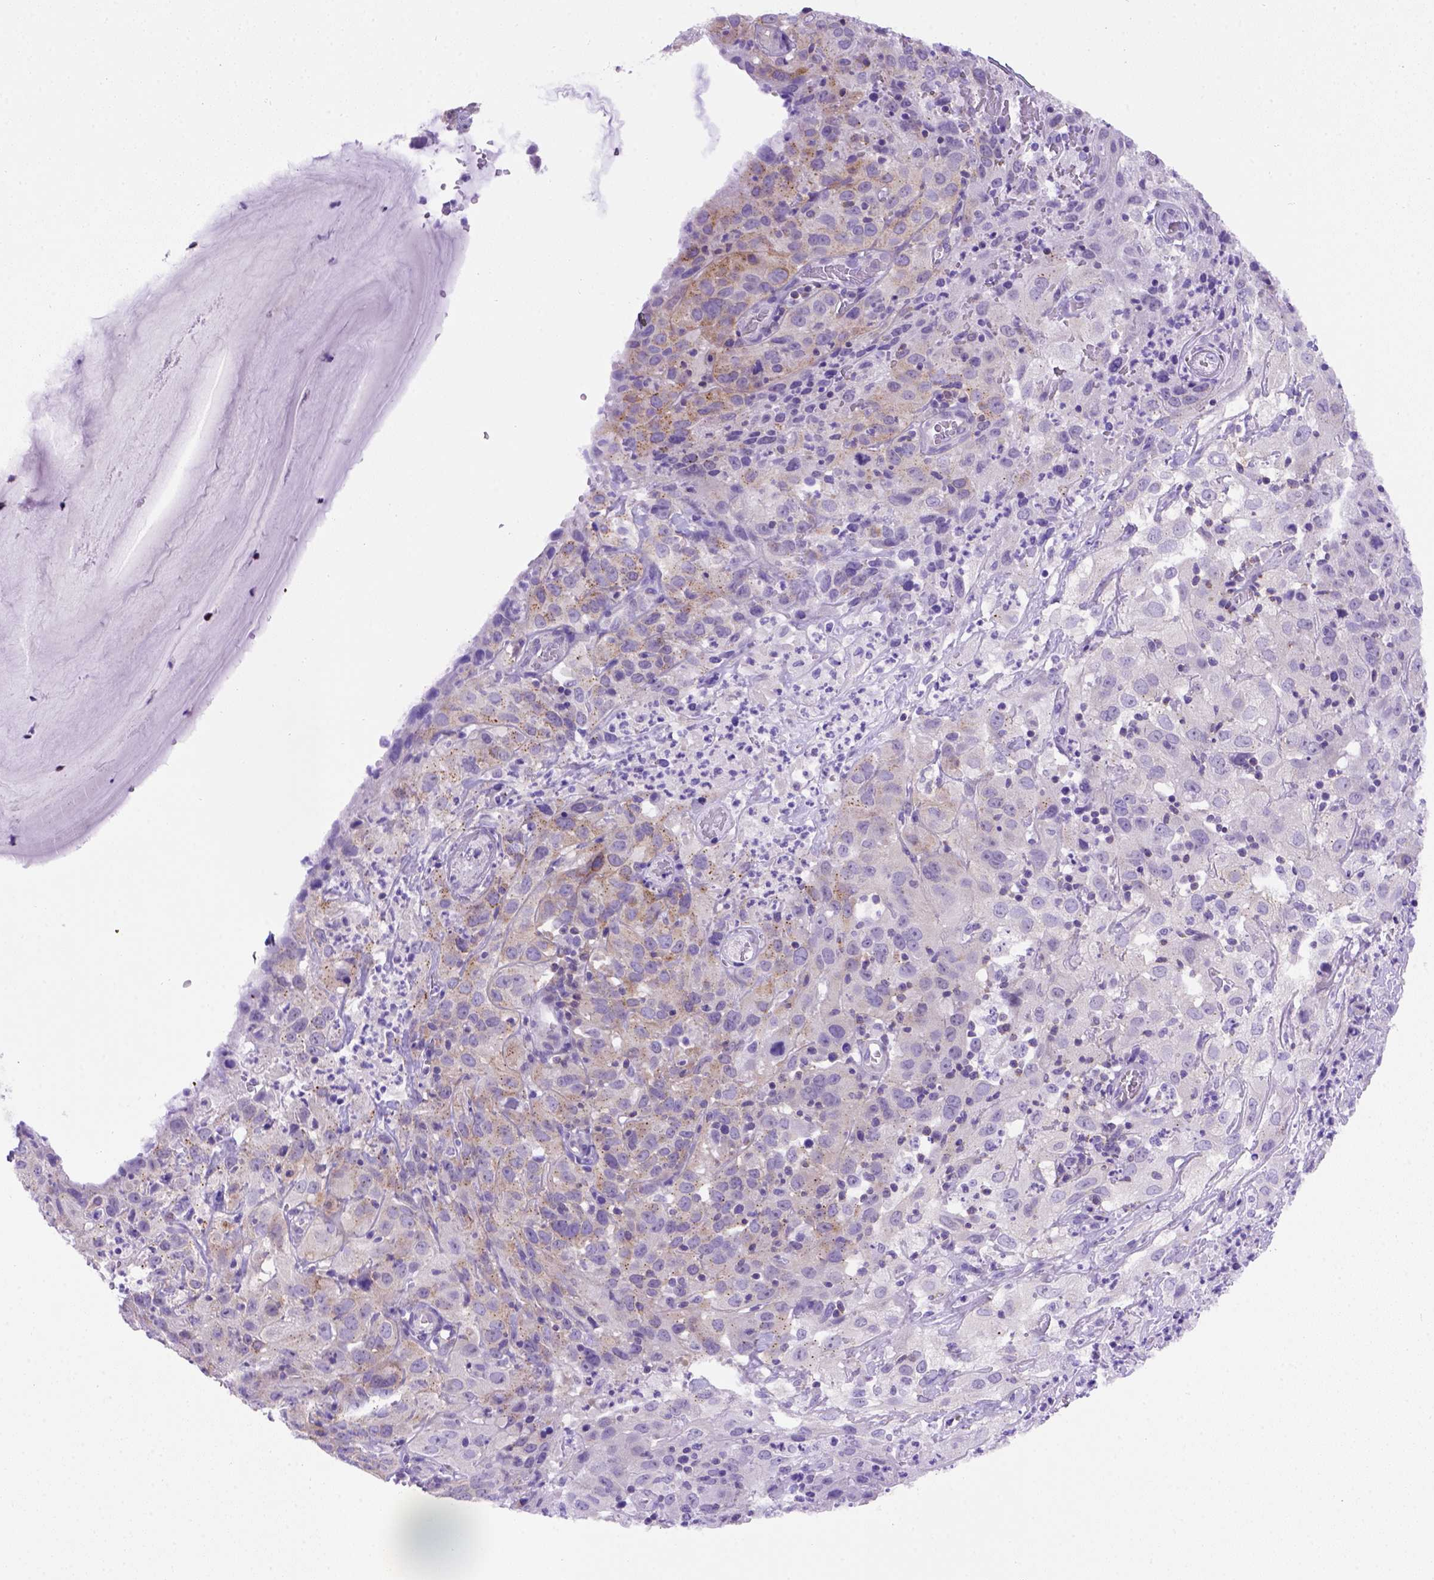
{"staining": {"intensity": "moderate", "quantity": "25%-75%", "location": "cytoplasmic/membranous"}, "tissue": "cervical cancer", "cell_type": "Tumor cells", "image_type": "cancer", "snomed": [{"axis": "morphology", "description": "Squamous cell carcinoma, NOS"}, {"axis": "topography", "description": "Cervix"}], "caption": "High-magnification brightfield microscopy of cervical squamous cell carcinoma stained with DAB (brown) and counterstained with hematoxylin (blue). tumor cells exhibit moderate cytoplasmic/membranous positivity is seen in about25%-75% of cells. The staining is performed using DAB (3,3'-diaminobenzidine) brown chromogen to label protein expression. The nuclei are counter-stained blue using hematoxylin.", "gene": "FOXI1", "patient": {"sex": "female", "age": 32}}